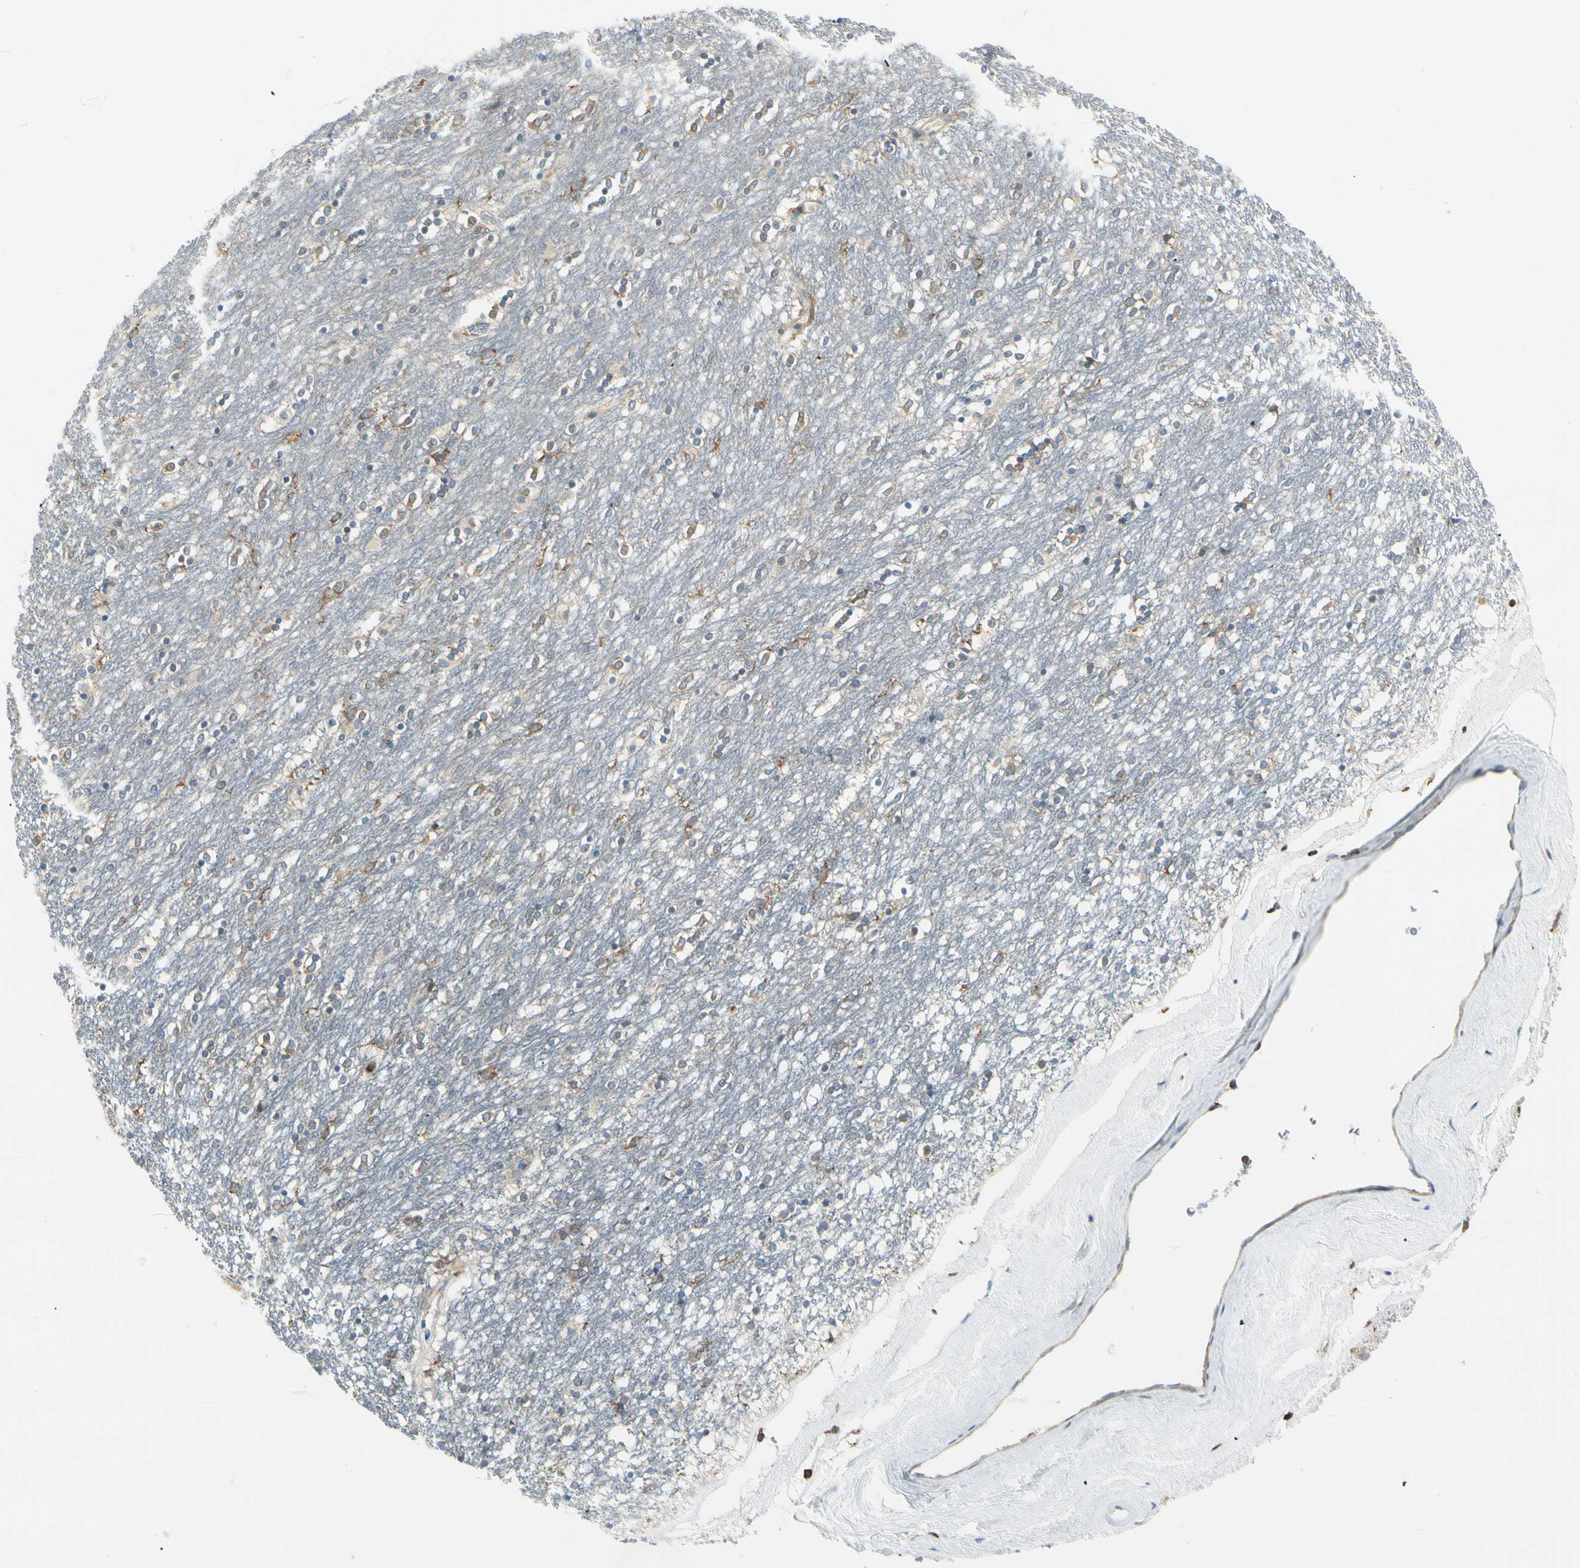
{"staining": {"intensity": "moderate", "quantity": "25%-75%", "location": "cytoplasmic/membranous"}, "tissue": "caudate", "cell_type": "Glial cells", "image_type": "normal", "snomed": [{"axis": "morphology", "description": "Normal tissue, NOS"}, {"axis": "topography", "description": "Lateral ventricle wall"}], "caption": "Normal caudate was stained to show a protein in brown. There is medium levels of moderate cytoplasmic/membranous positivity in about 25%-75% of glial cells.", "gene": "CAPZA2", "patient": {"sex": "female", "age": 54}}